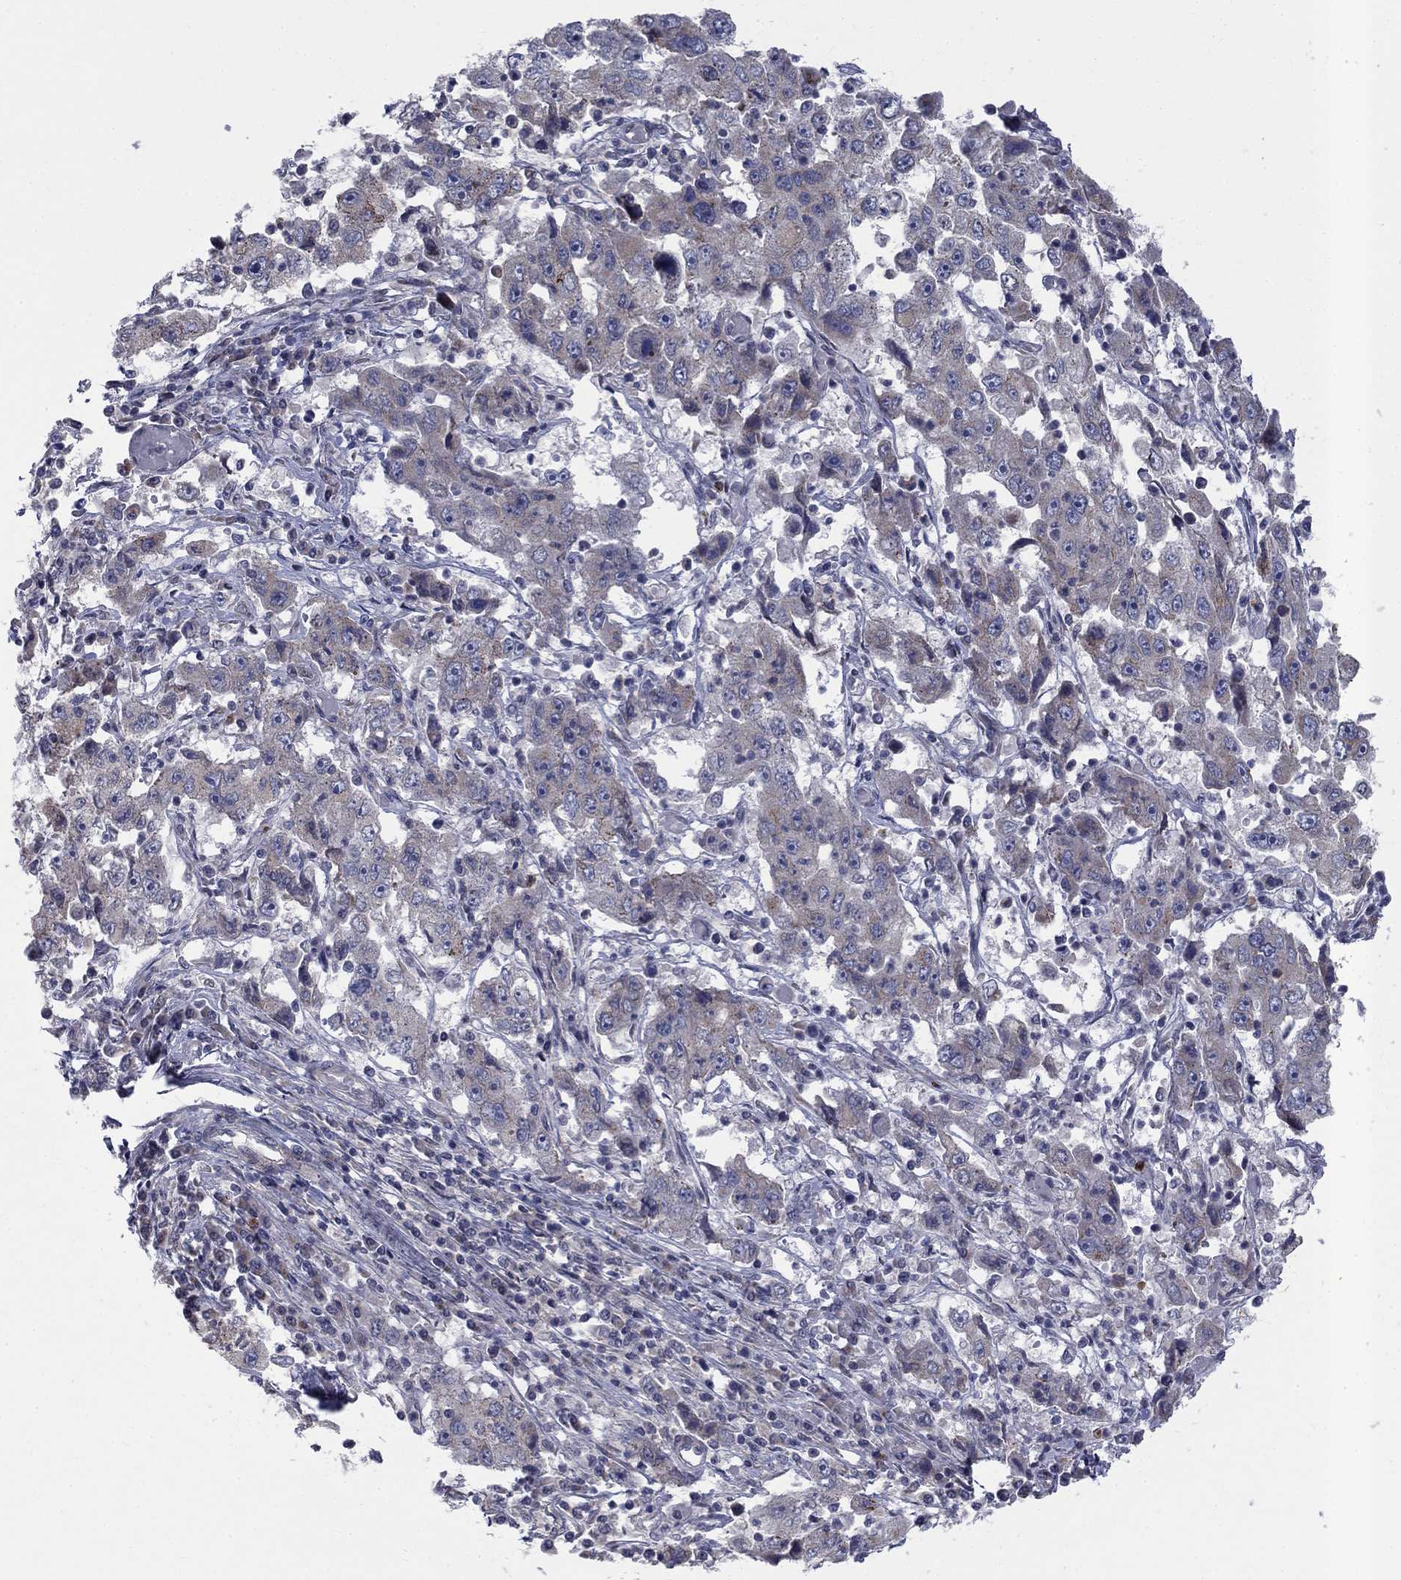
{"staining": {"intensity": "negative", "quantity": "none", "location": "none"}, "tissue": "cervical cancer", "cell_type": "Tumor cells", "image_type": "cancer", "snomed": [{"axis": "morphology", "description": "Squamous cell carcinoma, NOS"}, {"axis": "topography", "description": "Cervix"}], "caption": "A high-resolution photomicrograph shows IHC staining of squamous cell carcinoma (cervical), which exhibits no significant expression in tumor cells.", "gene": "WDR19", "patient": {"sex": "female", "age": 36}}